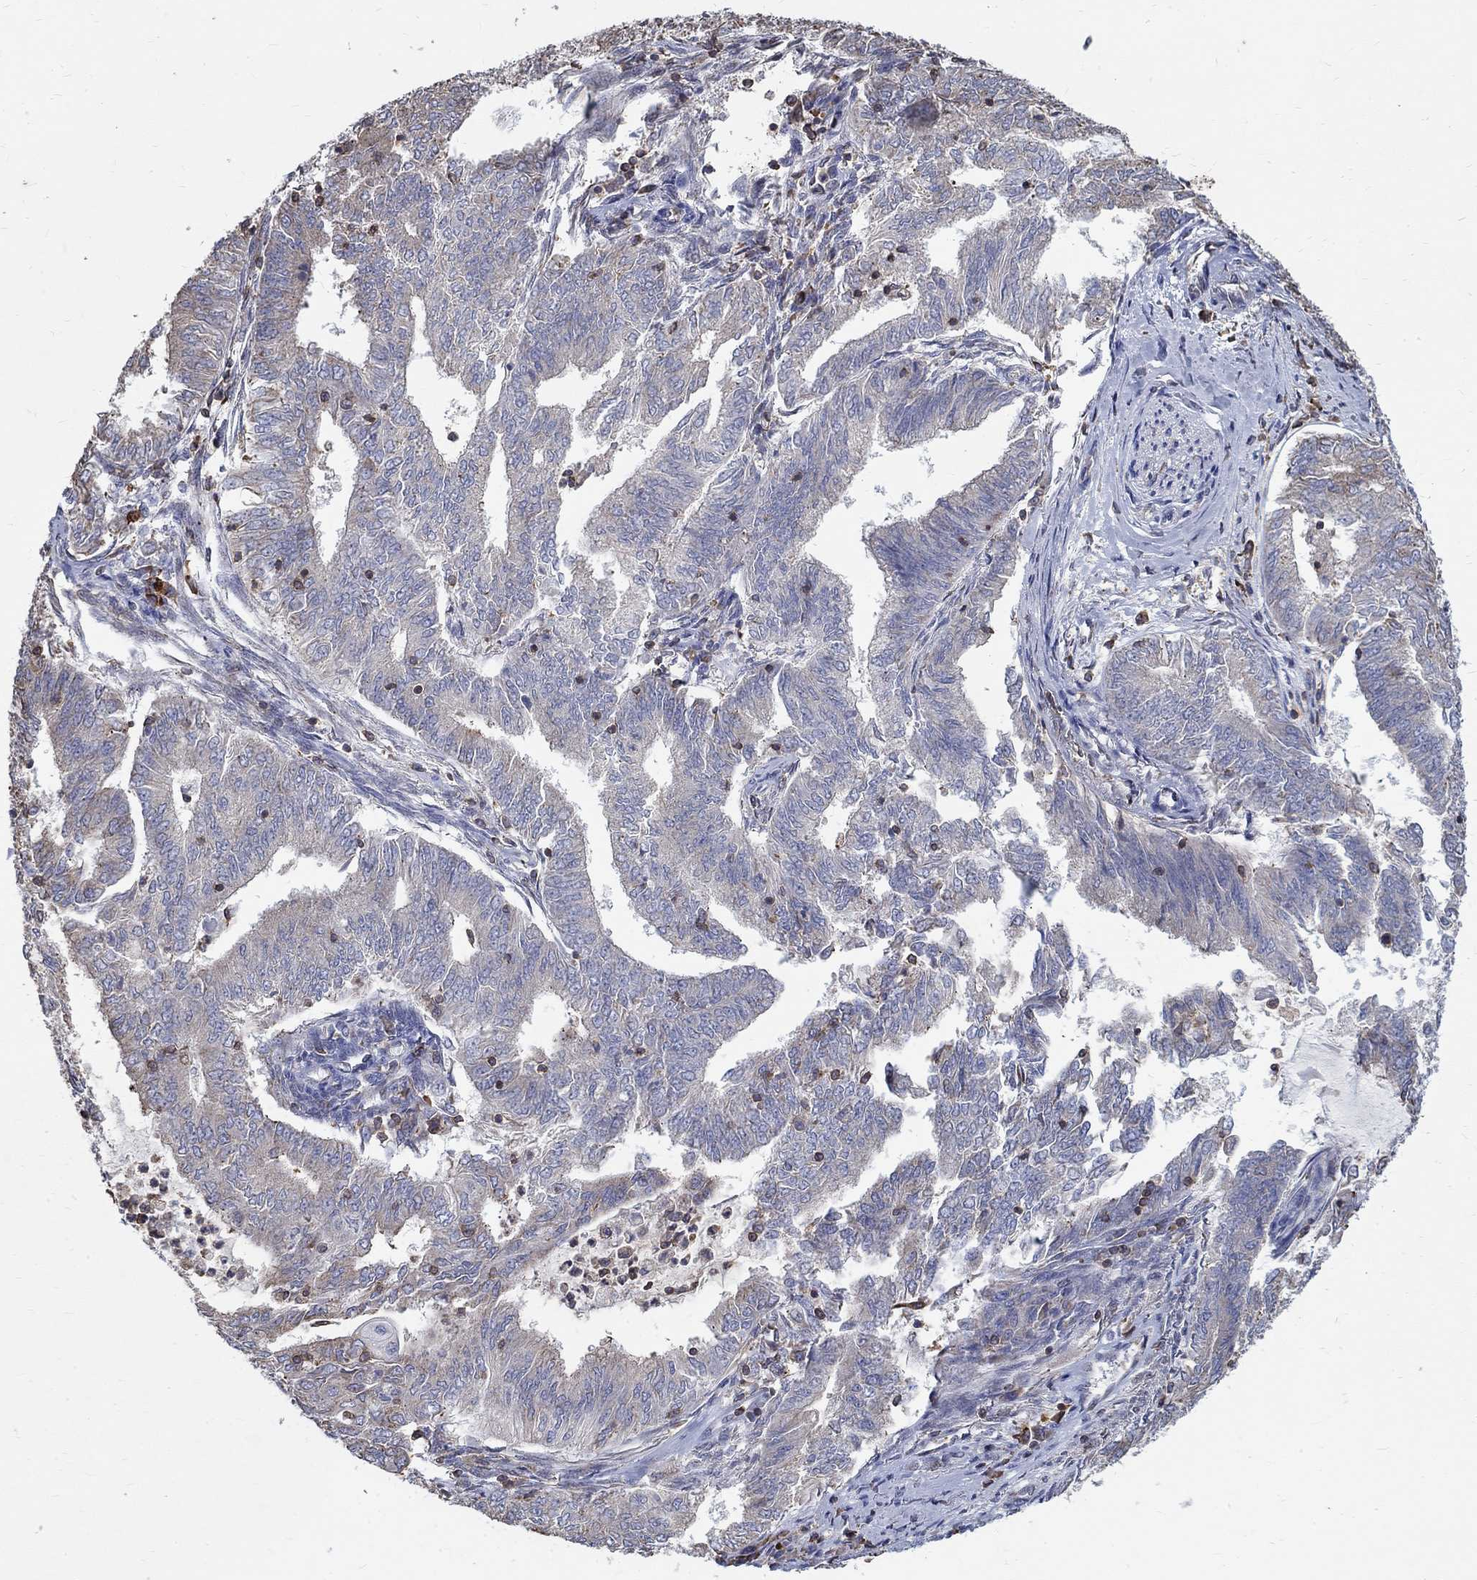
{"staining": {"intensity": "negative", "quantity": "none", "location": "none"}, "tissue": "endometrial cancer", "cell_type": "Tumor cells", "image_type": "cancer", "snomed": [{"axis": "morphology", "description": "Adenocarcinoma, NOS"}, {"axis": "topography", "description": "Endometrium"}], "caption": "A photomicrograph of endometrial cancer stained for a protein displays no brown staining in tumor cells.", "gene": "AGAP2", "patient": {"sex": "female", "age": 62}}